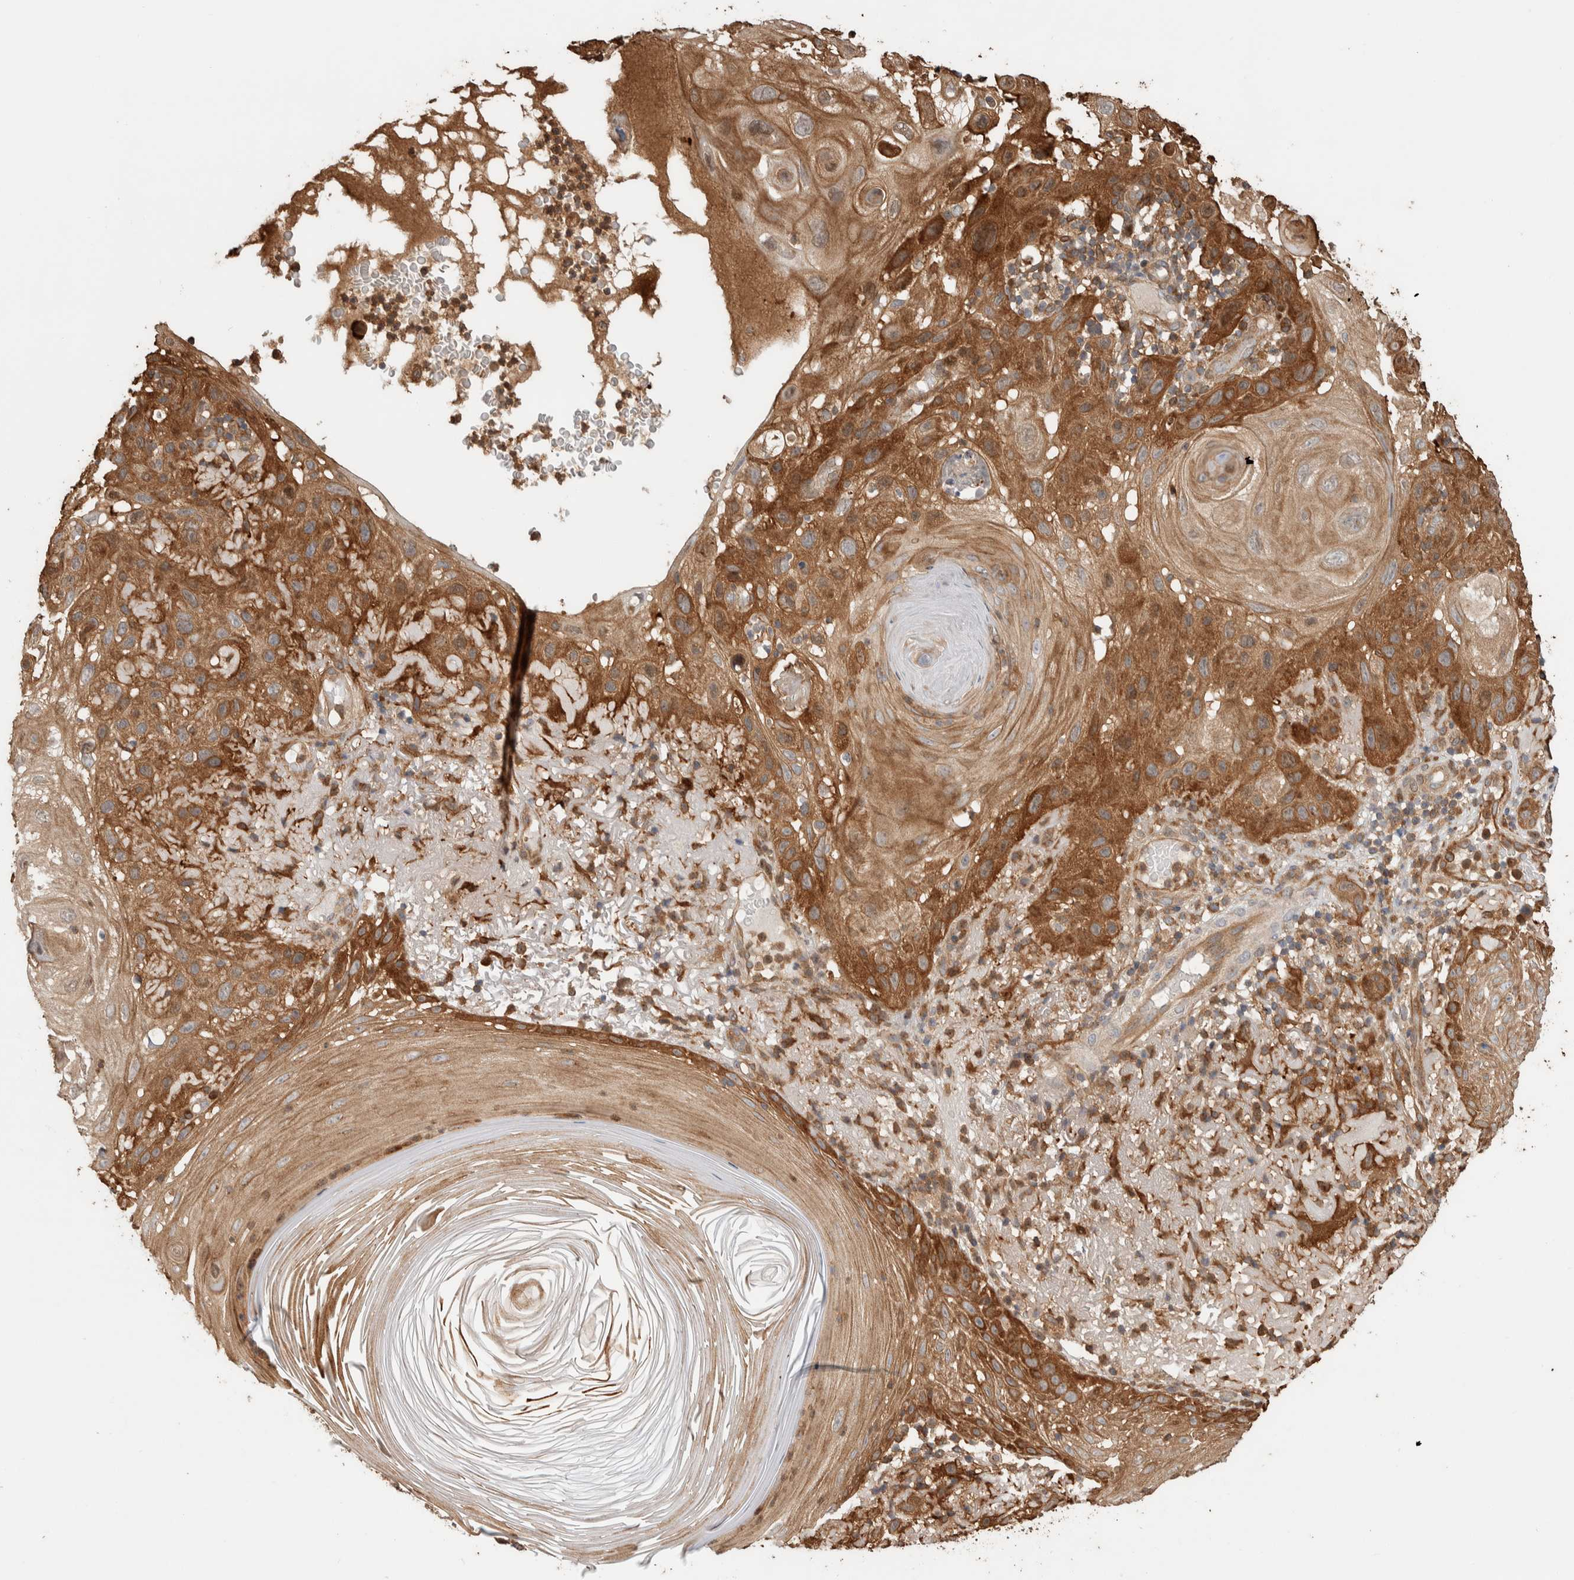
{"staining": {"intensity": "moderate", "quantity": ">75%", "location": "cytoplasmic/membranous"}, "tissue": "skin cancer", "cell_type": "Tumor cells", "image_type": "cancer", "snomed": [{"axis": "morphology", "description": "Squamous cell carcinoma, NOS"}, {"axis": "topography", "description": "Skin"}], "caption": "Tumor cells display moderate cytoplasmic/membranous staining in about >75% of cells in squamous cell carcinoma (skin).", "gene": "CNTROB", "patient": {"sex": "female", "age": 96}}